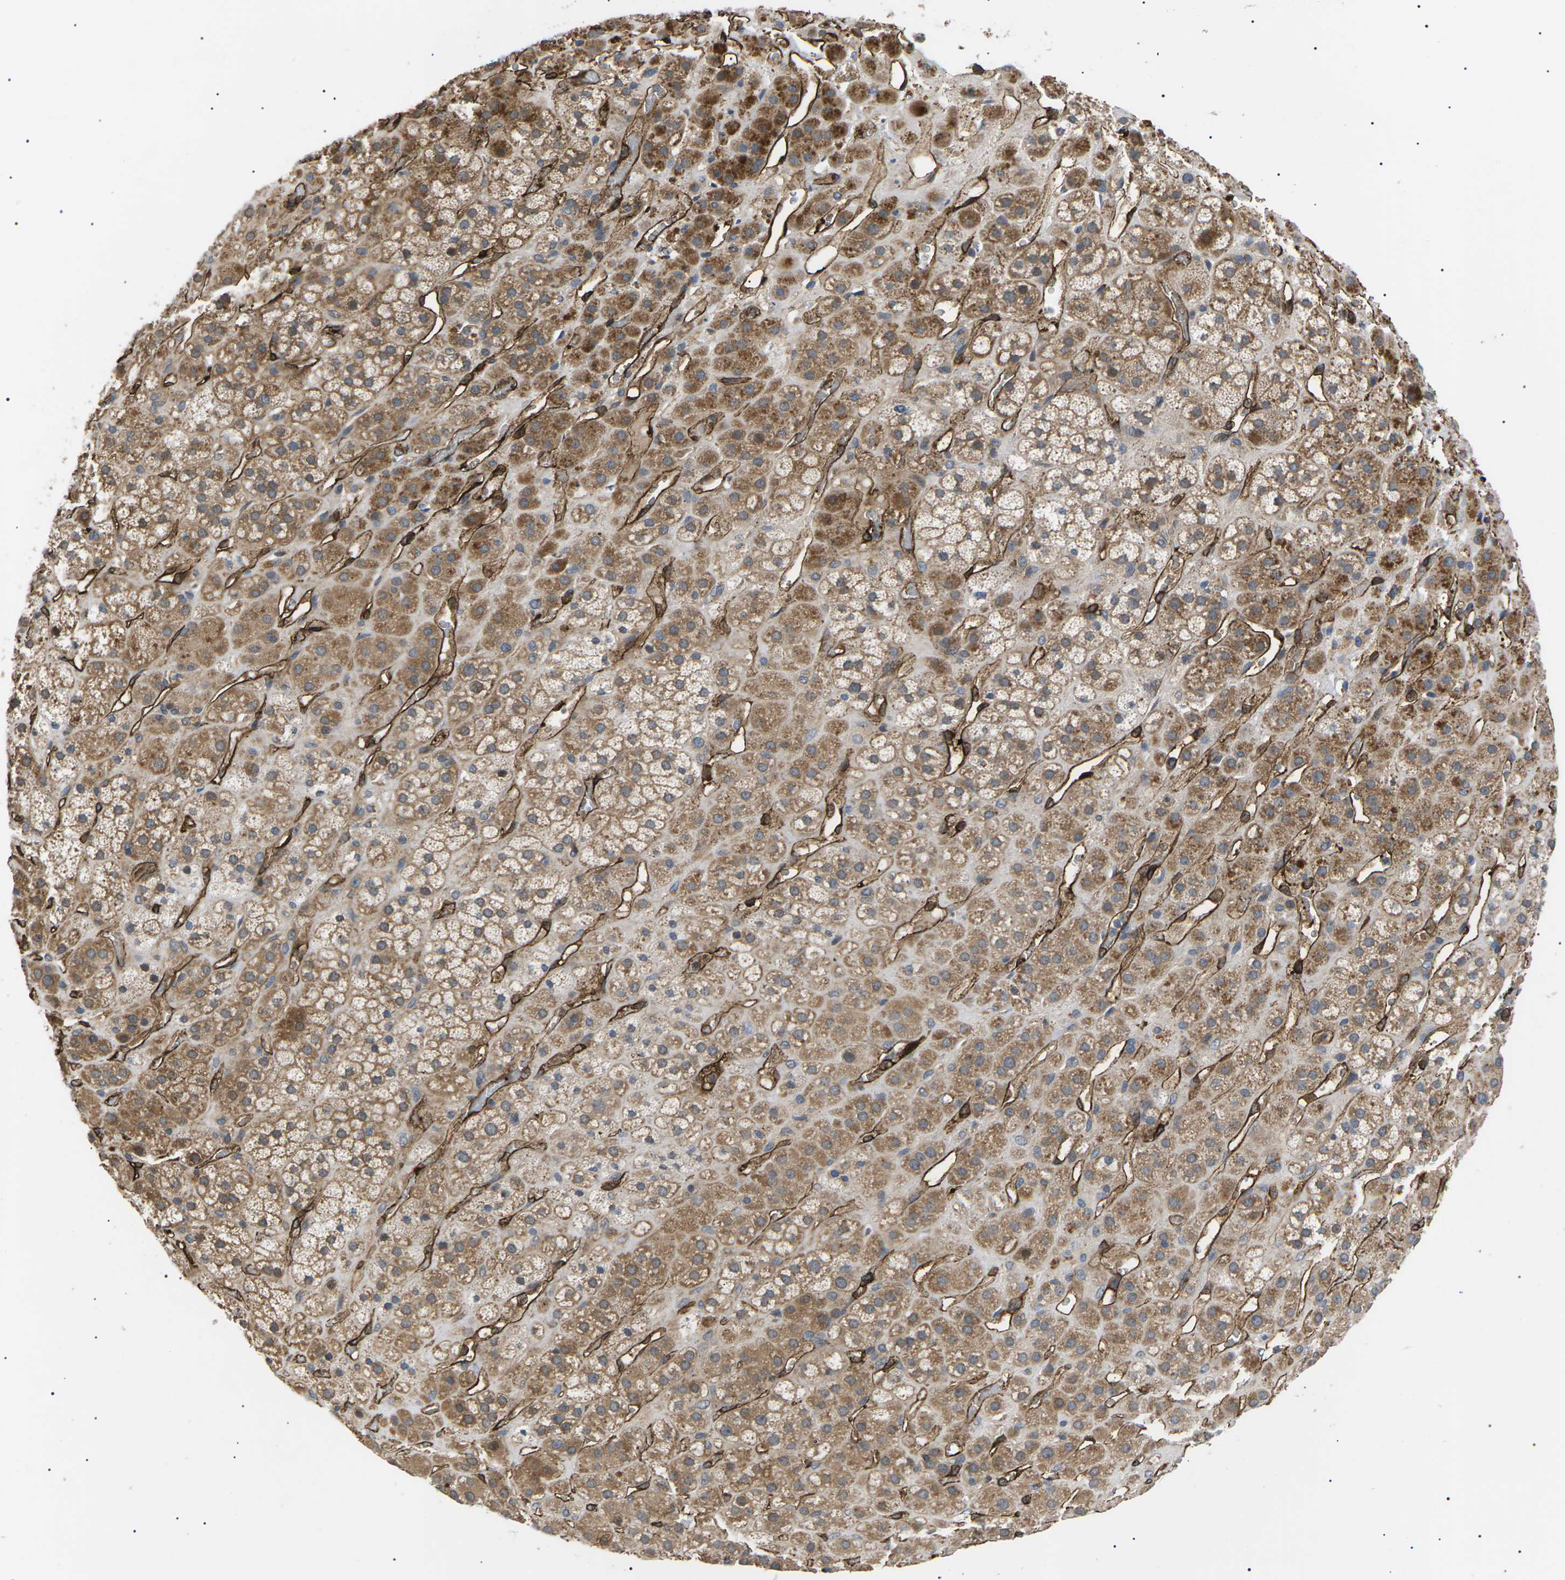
{"staining": {"intensity": "moderate", "quantity": ">75%", "location": "cytoplasmic/membranous"}, "tissue": "adrenal gland", "cell_type": "Glandular cells", "image_type": "normal", "snomed": [{"axis": "morphology", "description": "Normal tissue, NOS"}, {"axis": "topography", "description": "Adrenal gland"}], "caption": "Moderate cytoplasmic/membranous staining for a protein is present in approximately >75% of glandular cells of normal adrenal gland using IHC.", "gene": "TMTC4", "patient": {"sex": "male", "age": 56}}